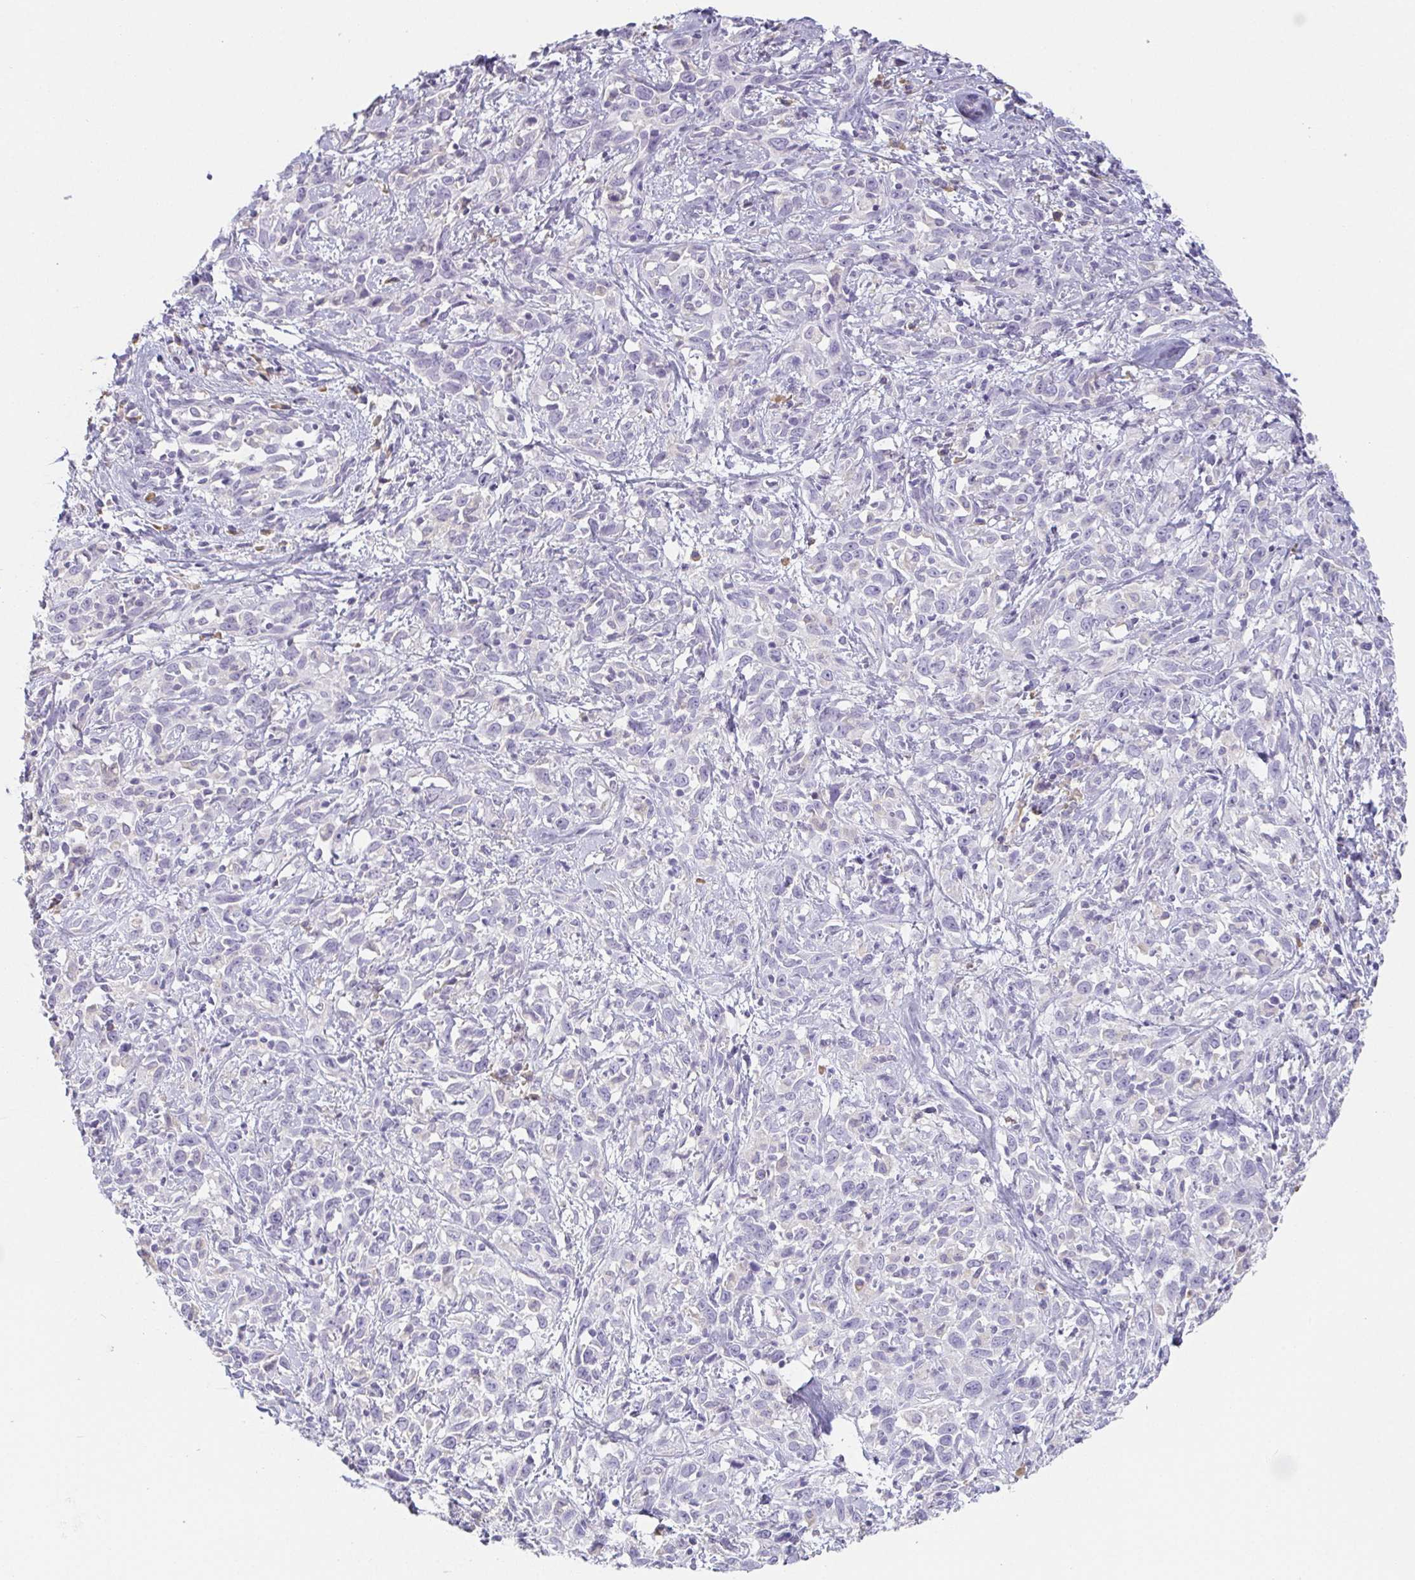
{"staining": {"intensity": "negative", "quantity": "none", "location": "none"}, "tissue": "cervical cancer", "cell_type": "Tumor cells", "image_type": "cancer", "snomed": [{"axis": "morphology", "description": "Adenocarcinoma, NOS"}, {"axis": "topography", "description": "Cervix"}], "caption": "A photomicrograph of human cervical adenocarcinoma is negative for staining in tumor cells.", "gene": "PRR27", "patient": {"sex": "female", "age": 40}}